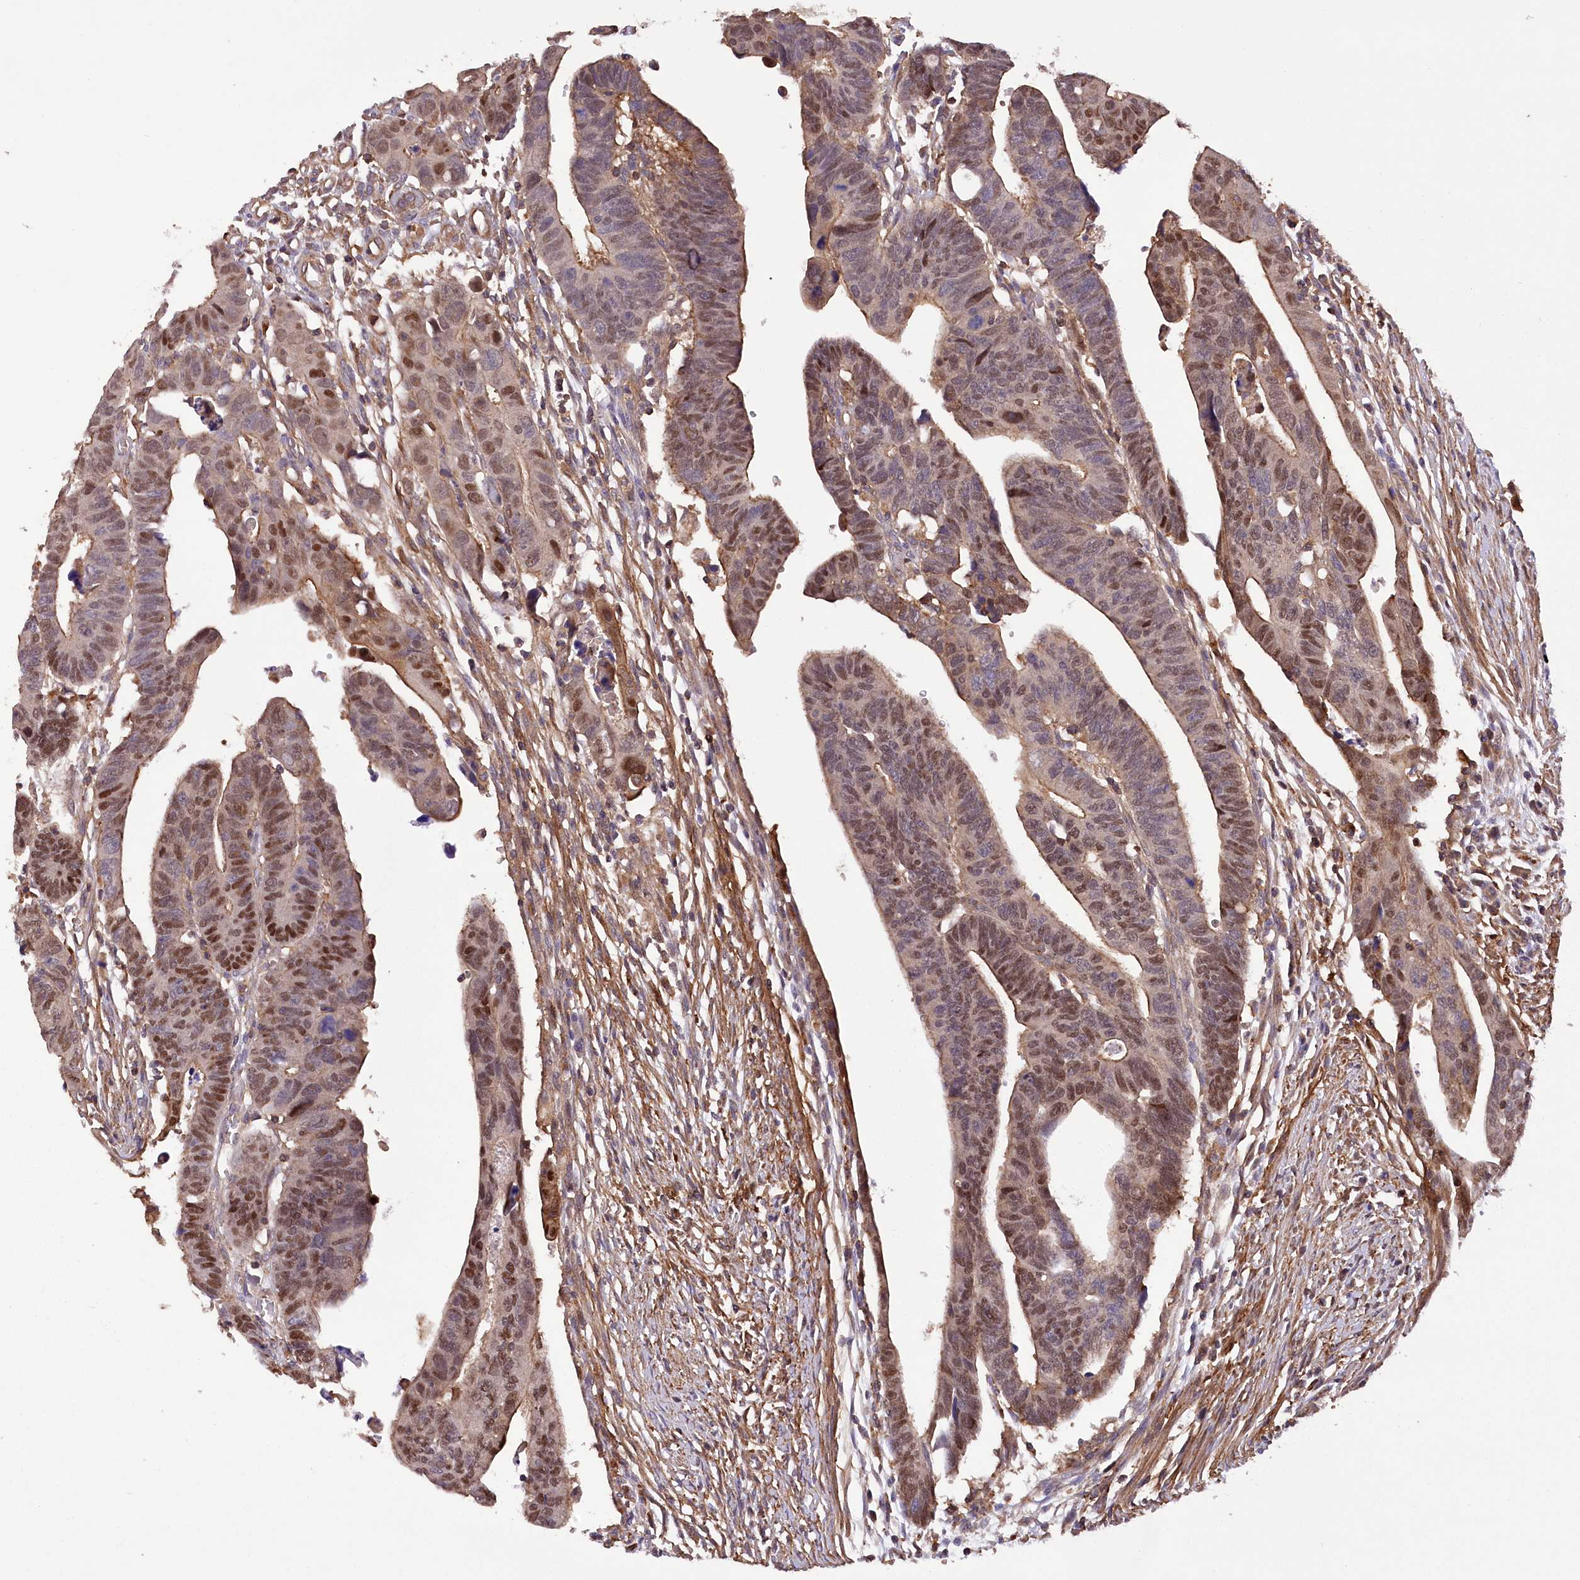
{"staining": {"intensity": "moderate", "quantity": "25%-75%", "location": "nuclear"}, "tissue": "colorectal cancer", "cell_type": "Tumor cells", "image_type": "cancer", "snomed": [{"axis": "morphology", "description": "Adenocarcinoma, NOS"}, {"axis": "topography", "description": "Rectum"}], "caption": "Immunohistochemical staining of human adenocarcinoma (colorectal) demonstrates medium levels of moderate nuclear protein expression in approximately 25%-75% of tumor cells.", "gene": "DPP3", "patient": {"sex": "female", "age": 65}}